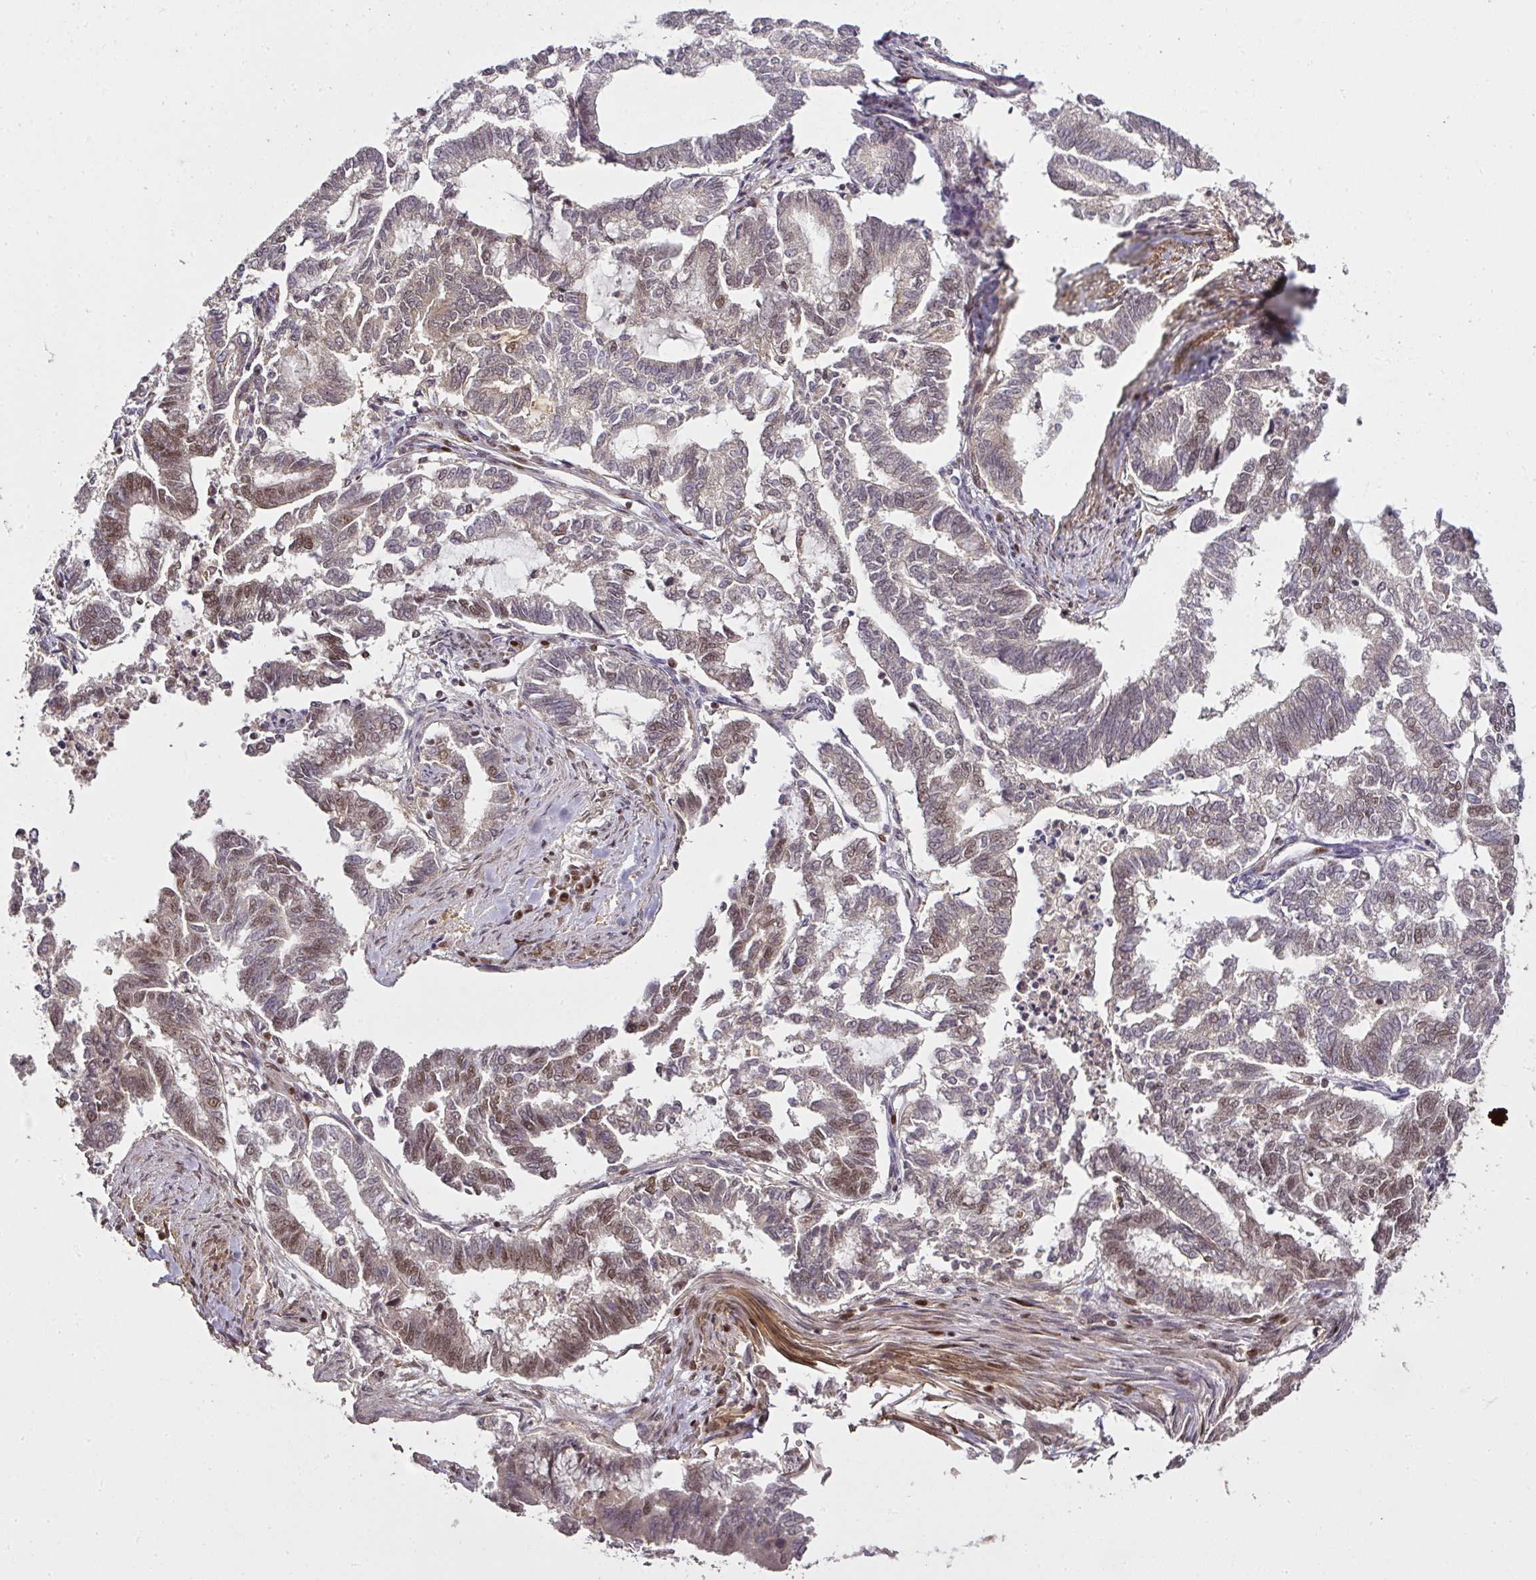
{"staining": {"intensity": "weak", "quantity": "25%-75%", "location": "nuclear"}, "tissue": "endometrial cancer", "cell_type": "Tumor cells", "image_type": "cancer", "snomed": [{"axis": "morphology", "description": "Adenocarcinoma, NOS"}, {"axis": "topography", "description": "Endometrium"}], "caption": "Protein expression analysis of human endometrial adenocarcinoma reveals weak nuclear staining in approximately 25%-75% of tumor cells.", "gene": "GPRIN2", "patient": {"sex": "female", "age": 79}}